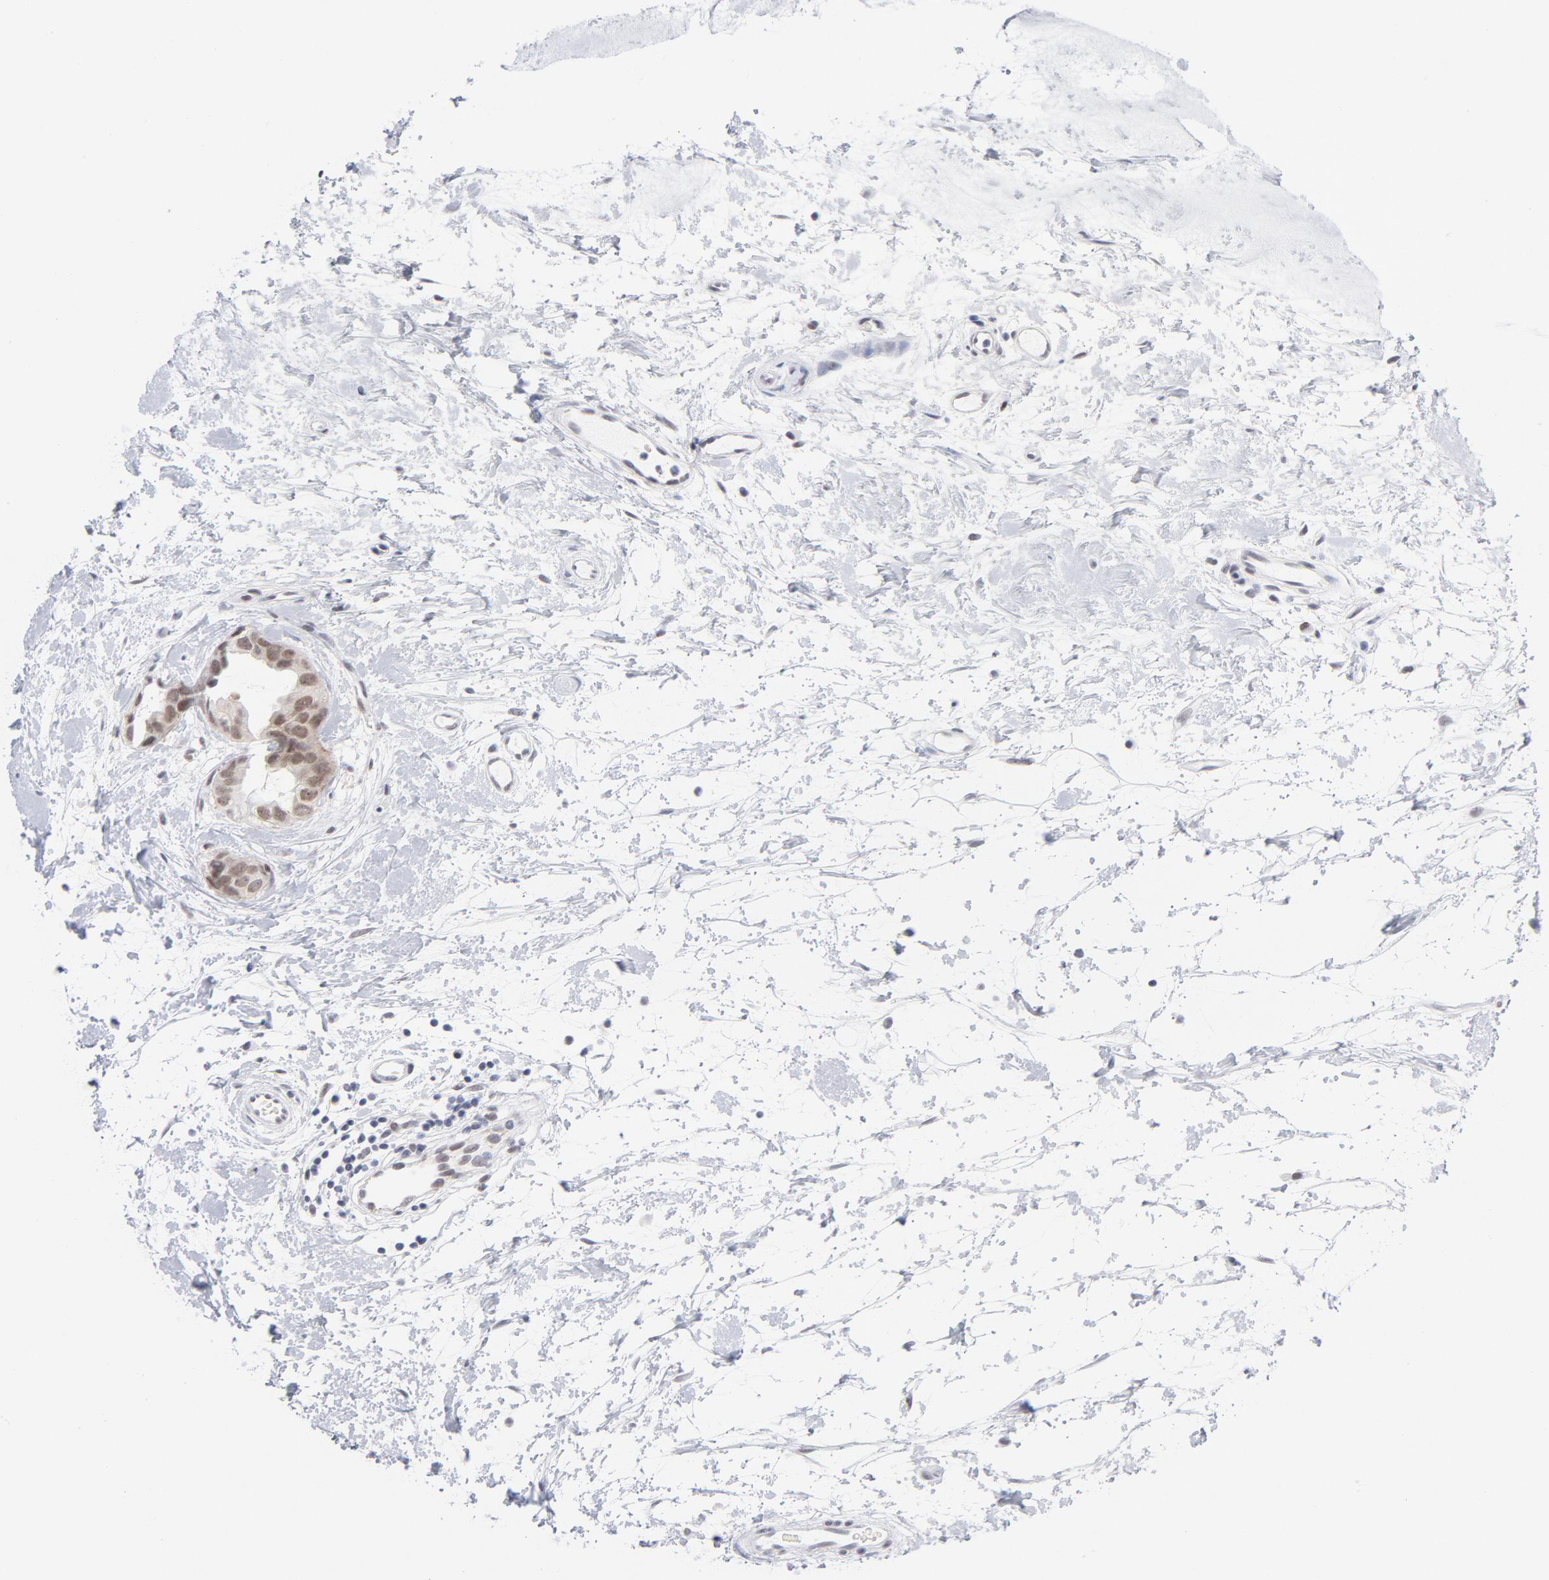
{"staining": {"intensity": "moderate", "quantity": ">75%", "location": "nuclear"}, "tissue": "breast cancer", "cell_type": "Tumor cells", "image_type": "cancer", "snomed": [{"axis": "morphology", "description": "Duct carcinoma"}, {"axis": "topography", "description": "Breast"}], "caption": "This is an image of immunohistochemistry (IHC) staining of breast infiltrating ductal carcinoma, which shows moderate positivity in the nuclear of tumor cells.", "gene": "BAP1", "patient": {"sex": "female", "age": 40}}